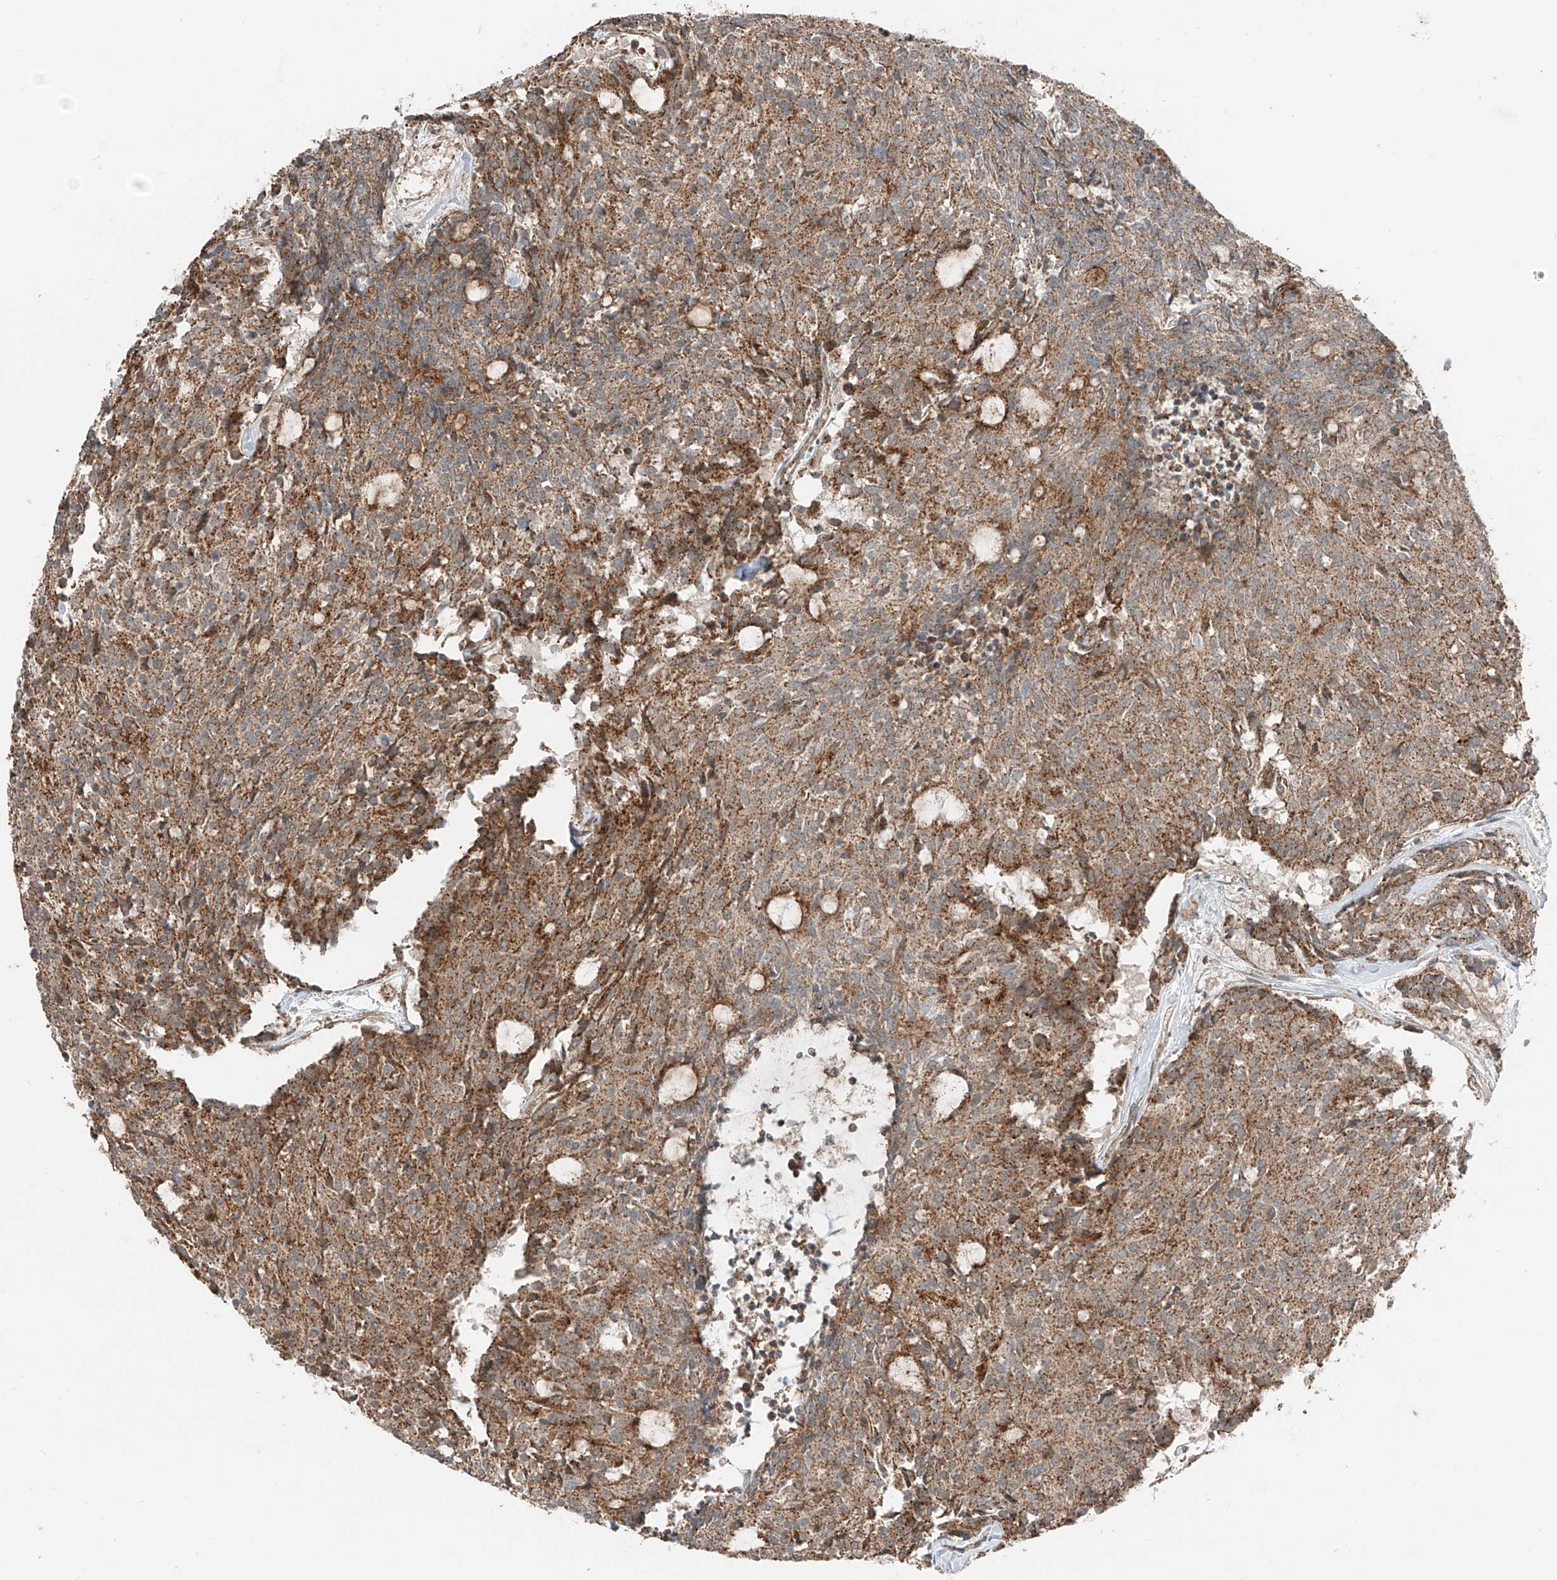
{"staining": {"intensity": "moderate", "quantity": ">75%", "location": "cytoplasmic/membranous"}, "tissue": "carcinoid", "cell_type": "Tumor cells", "image_type": "cancer", "snomed": [{"axis": "morphology", "description": "Carcinoid, malignant, NOS"}, {"axis": "topography", "description": "Pancreas"}], "caption": "Protein analysis of carcinoid tissue exhibits moderate cytoplasmic/membranous staining in approximately >75% of tumor cells. (DAB = brown stain, brightfield microscopy at high magnification).", "gene": "CEP162", "patient": {"sex": "female", "age": 54}}